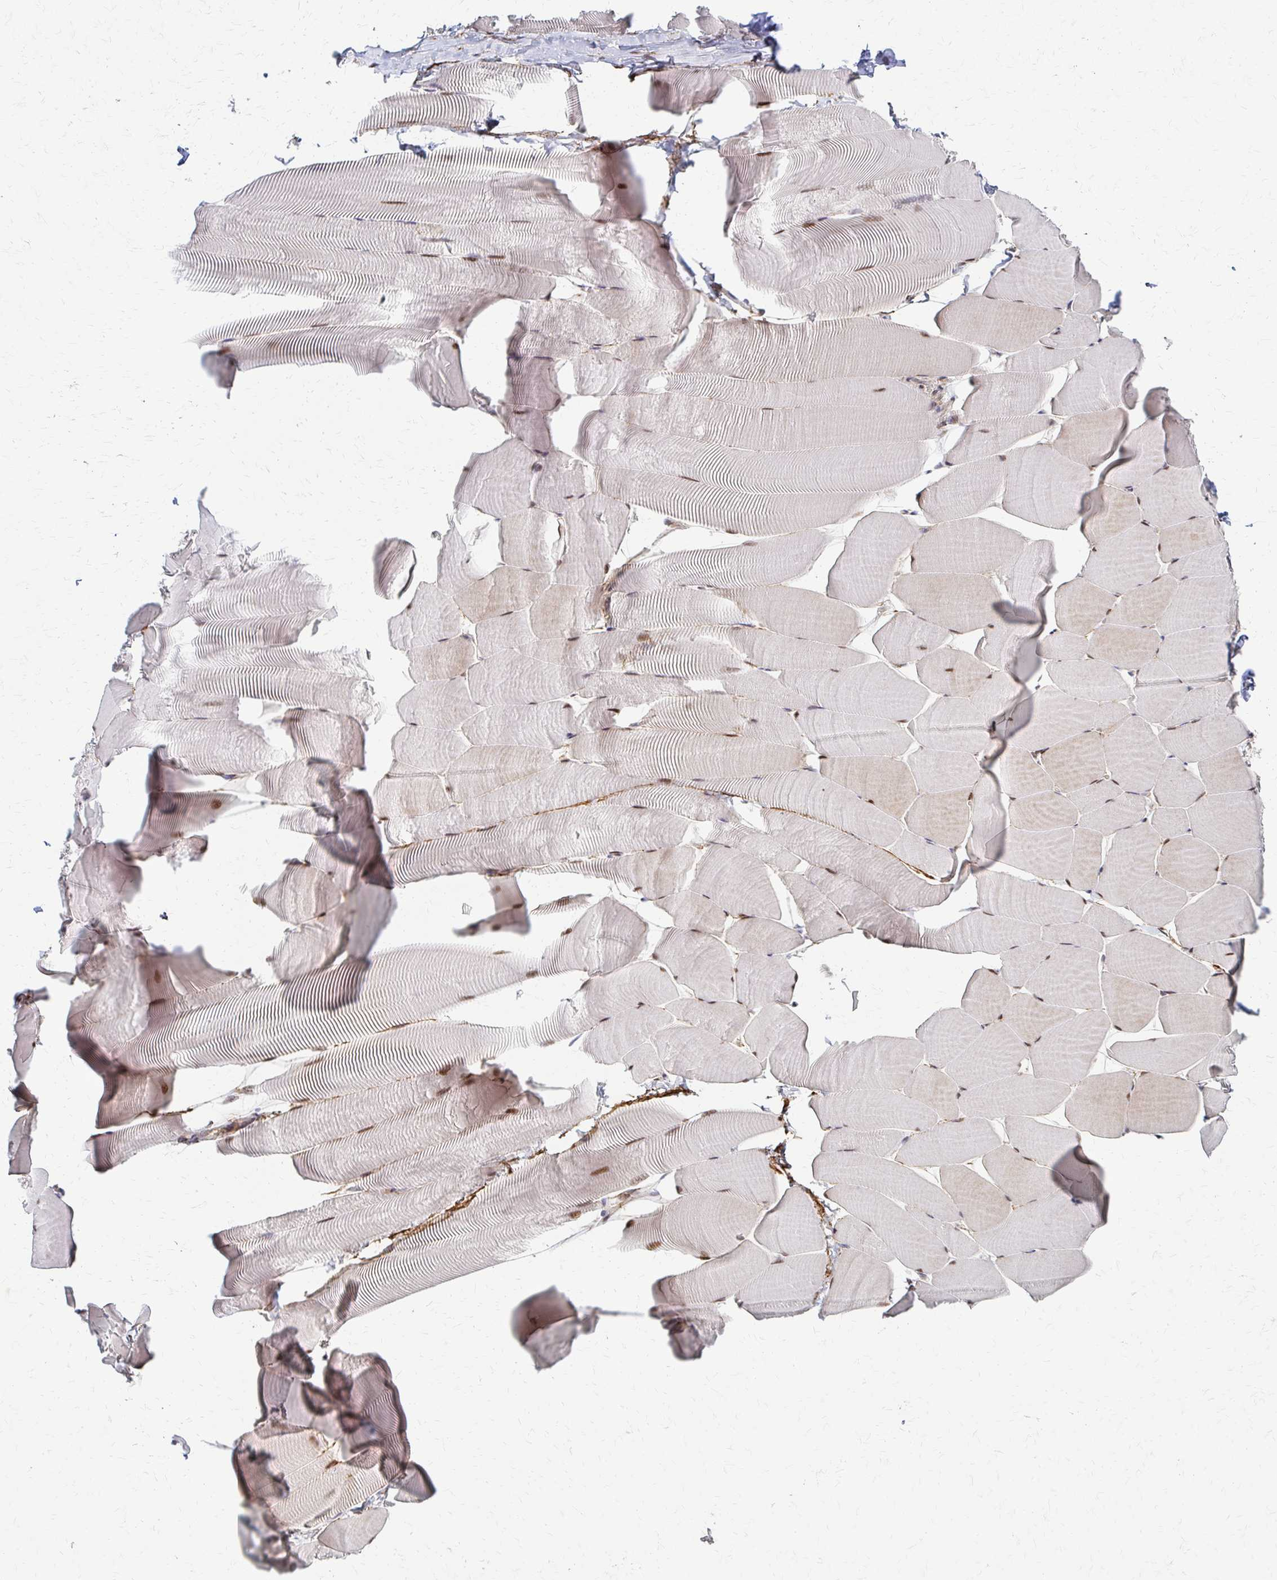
{"staining": {"intensity": "moderate", "quantity": "25%-75%", "location": "nuclear"}, "tissue": "skeletal muscle", "cell_type": "Myocytes", "image_type": "normal", "snomed": [{"axis": "morphology", "description": "Normal tissue, NOS"}, {"axis": "topography", "description": "Skeletal muscle"}], "caption": "This histopathology image exhibits IHC staining of normal human skeletal muscle, with medium moderate nuclear positivity in approximately 25%-75% of myocytes.", "gene": "PSMD7", "patient": {"sex": "male", "age": 25}}